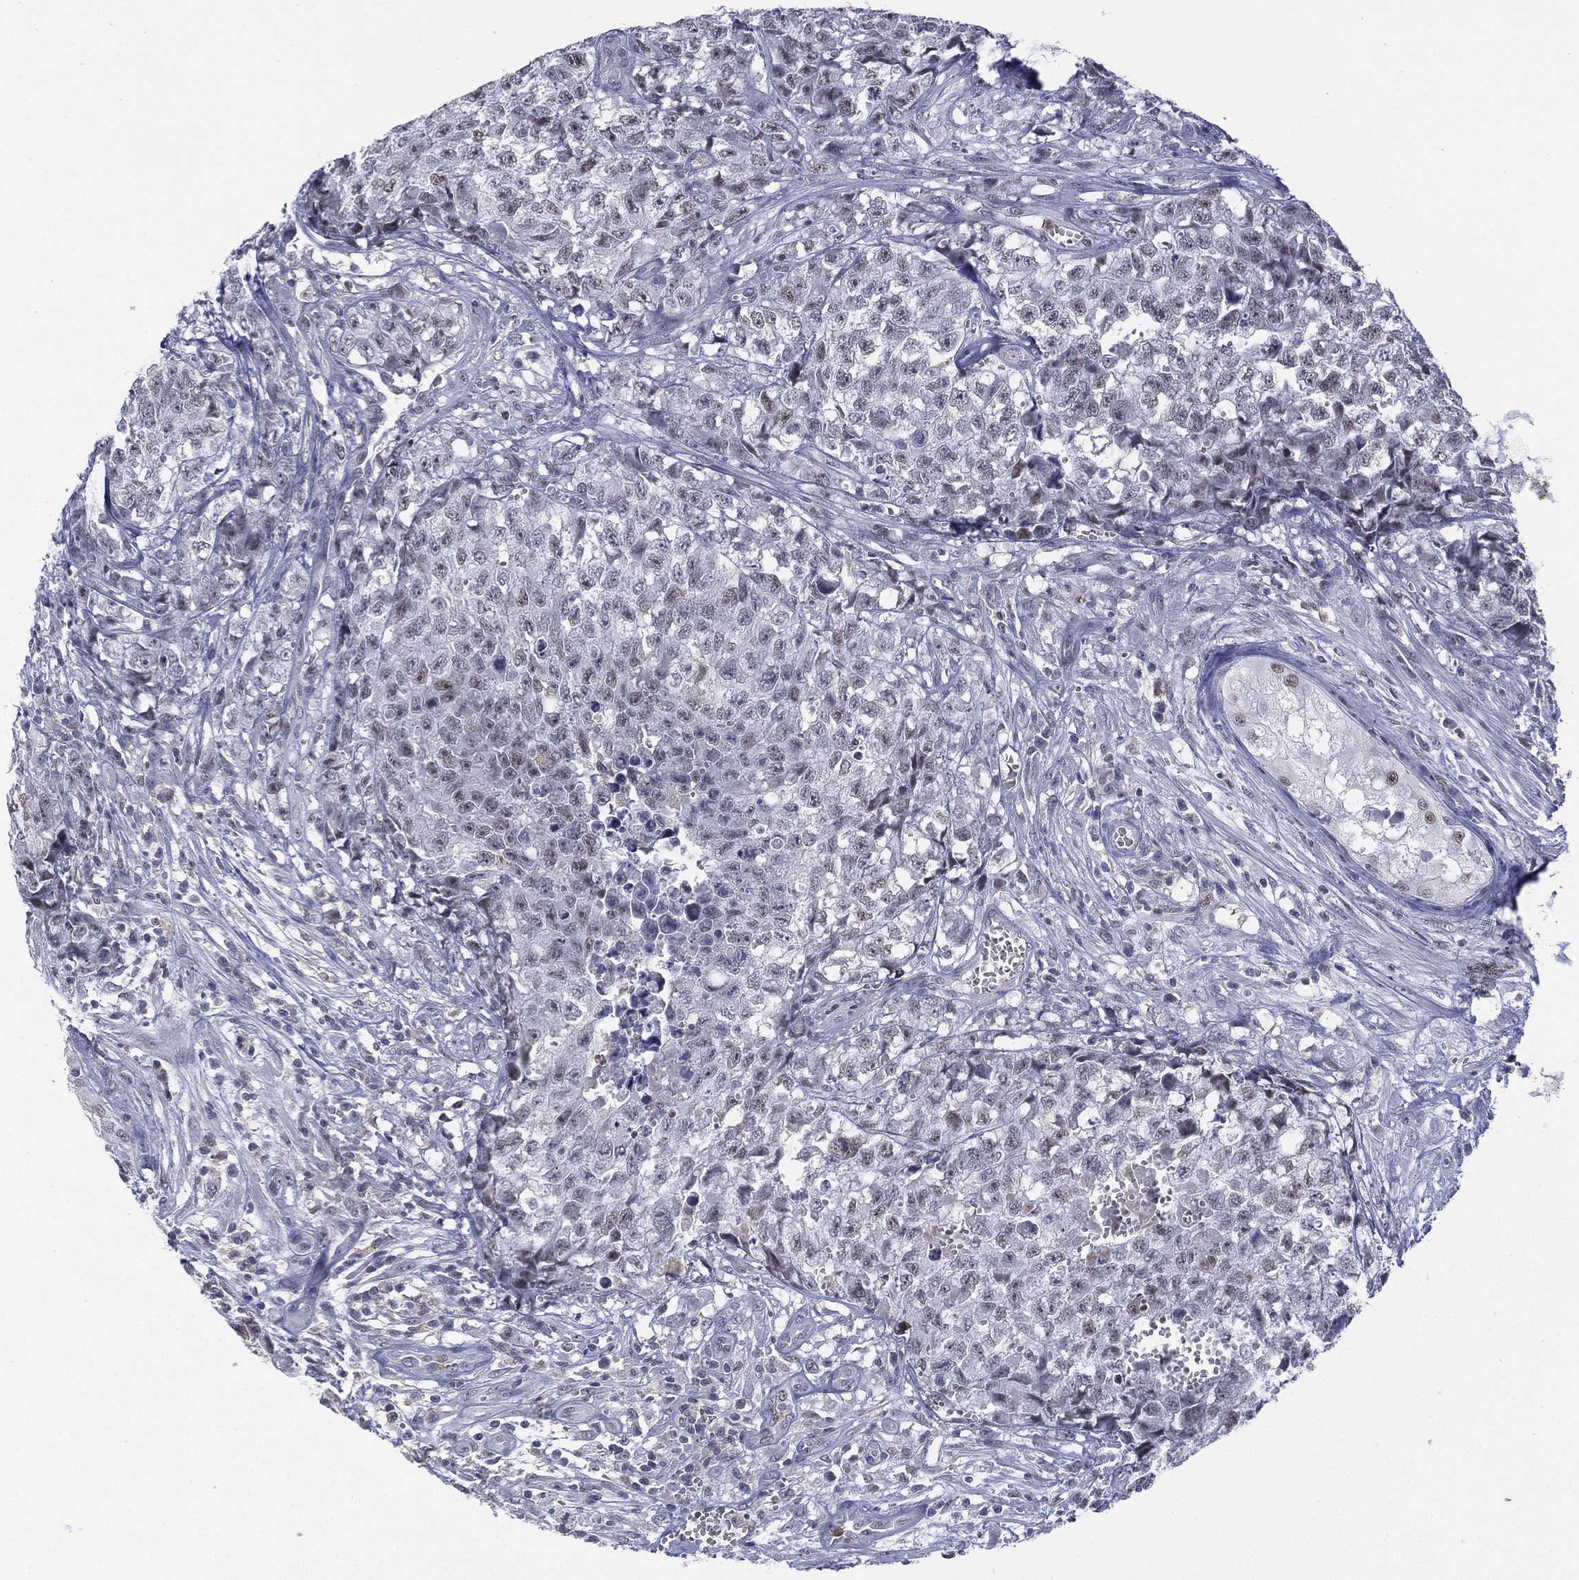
{"staining": {"intensity": "negative", "quantity": "none", "location": "none"}, "tissue": "testis cancer", "cell_type": "Tumor cells", "image_type": "cancer", "snomed": [{"axis": "morphology", "description": "Seminoma, NOS"}, {"axis": "morphology", "description": "Carcinoma, Embryonal, NOS"}, {"axis": "topography", "description": "Testis"}], "caption": "Tumor cells show no significant protein staining in testis cancer.", "gene": "ZNF711", "patient": {"sex": "male", "age": 22}}